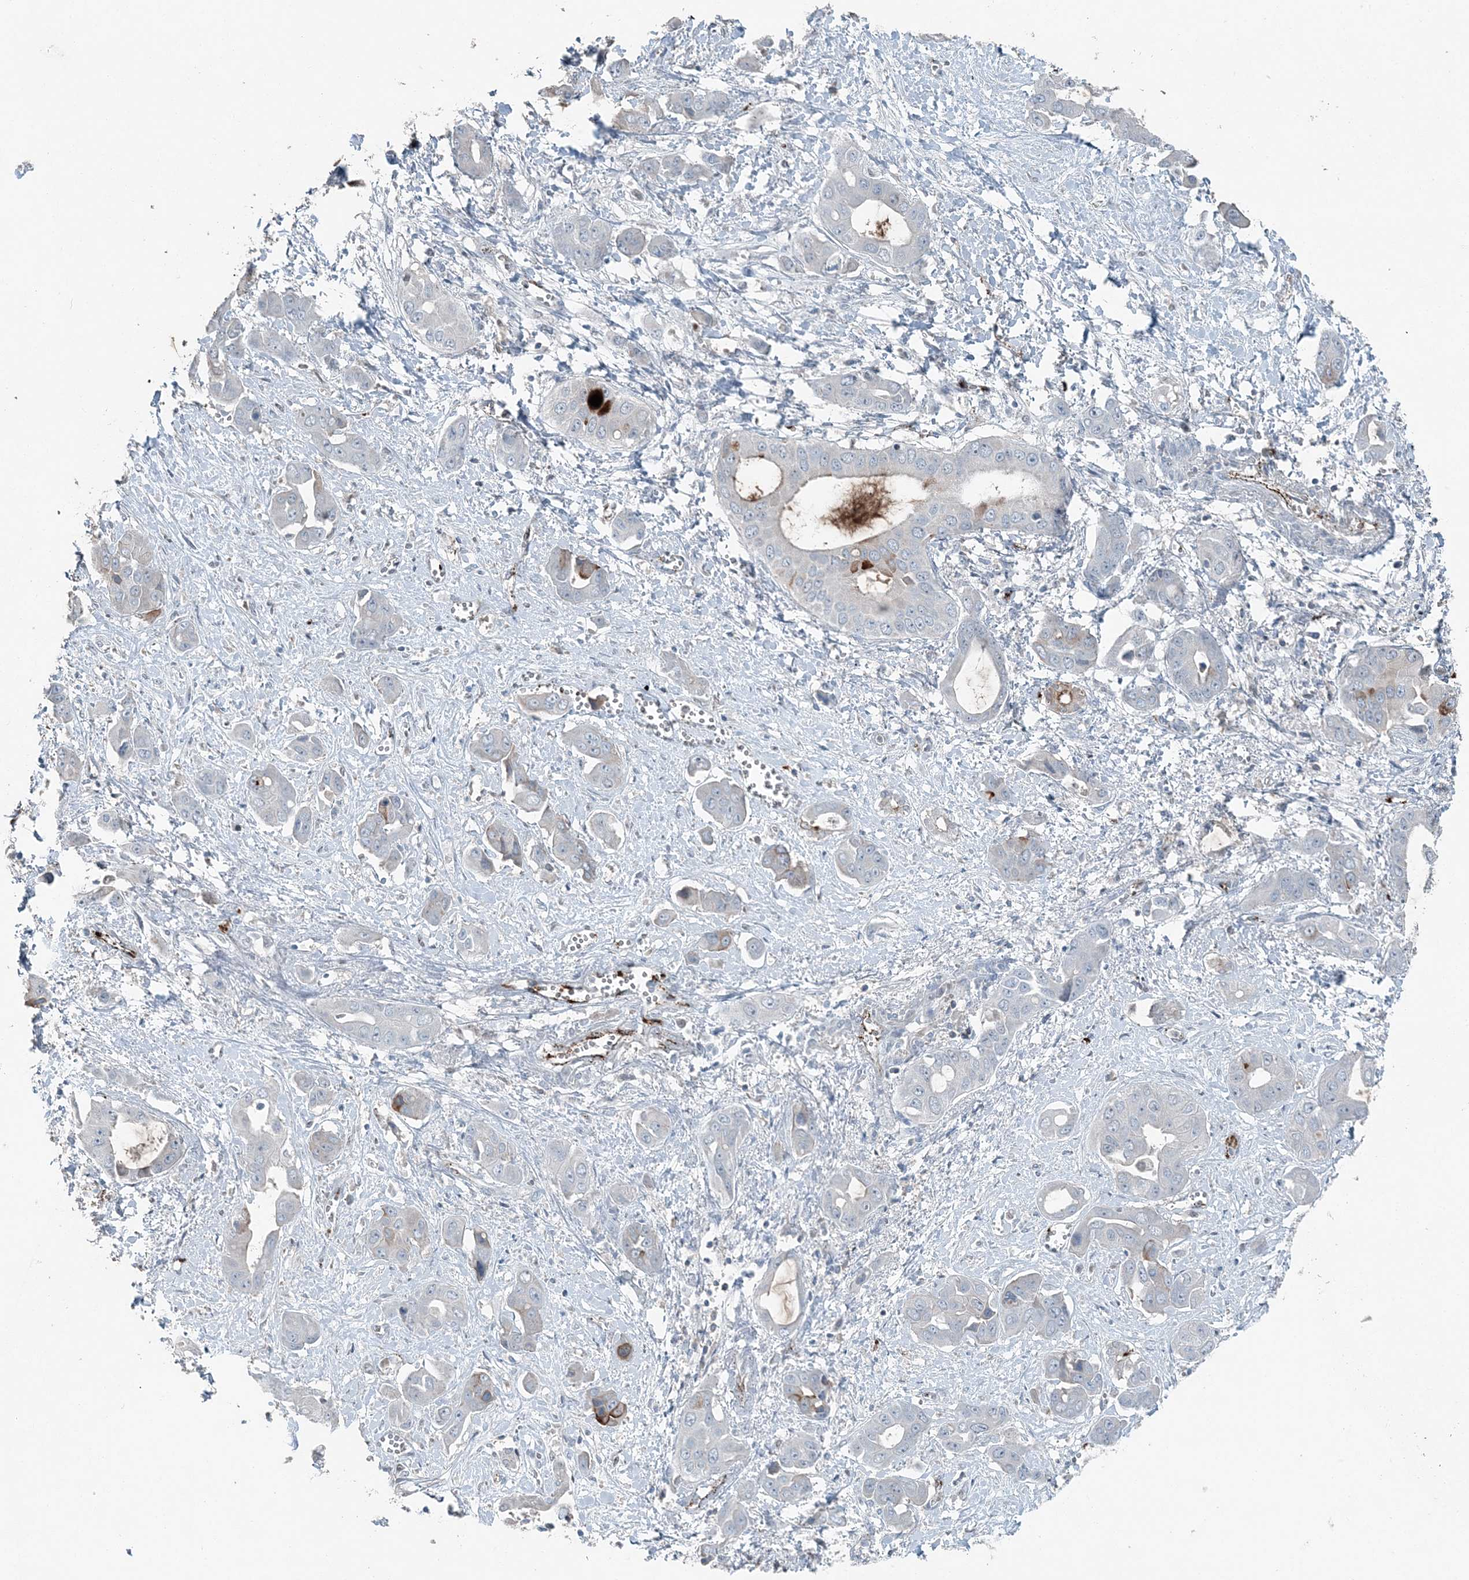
{"staining": {"intensity": "negative", "quantity": "none", "location": "none"}, "tissue": "liver cancer", "cell_type": "Tumor cells", "image_type": "cancer", "snomed": [{"axis": "morphology", "description": "Cholangiocarcinoma"}, {"axis": "topography", "description": "Liver"}], "caption": "High magnification brightfield microscopy of liver cancer stained with DAB (3,3'-diaminobenzidine) (brown) and counterstained with hematoxylin (blue): tumor cells show no significant positivity.", "gene": "ELOVL7", "patient": {"sex": "female", "age": 52}}